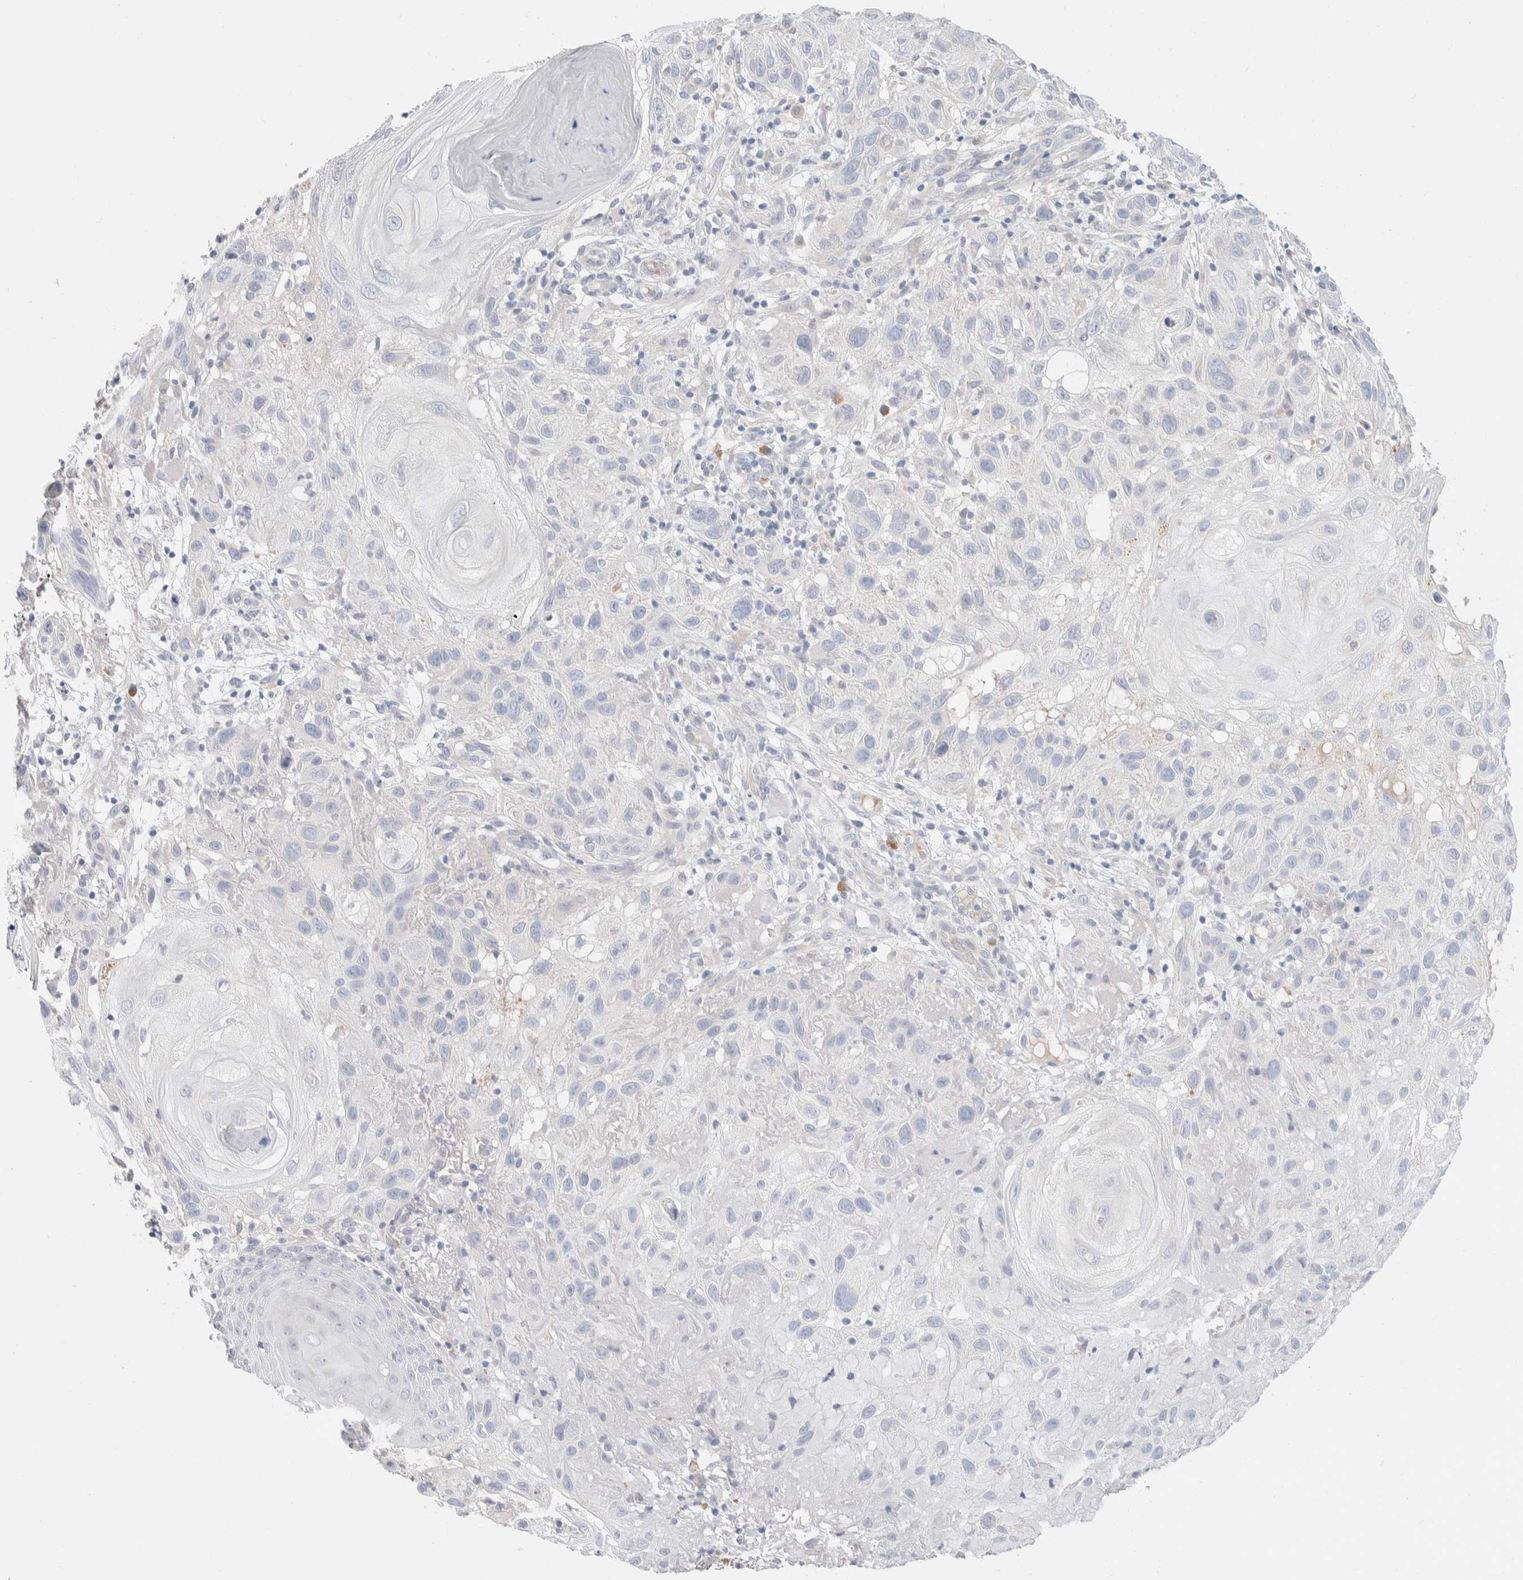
{"staining": {"intensity": "negative", "quantity": "none", "location": "none"}, "tissue": "skin cancer", "cell_type": "Tumor cells", "image_type": "cancer", "snomed": [{"axis": "morphology", "description": "Squamous cell carcinoma, NOS"}, {"axis": "topography", "description": "Skin"}], "caption": "Tumor cells show no significant protein positivity in skin cancer (squamous cell carcinoma).", "gene": "RUSF1", "patient": {"sex": "female", "age": 96}}